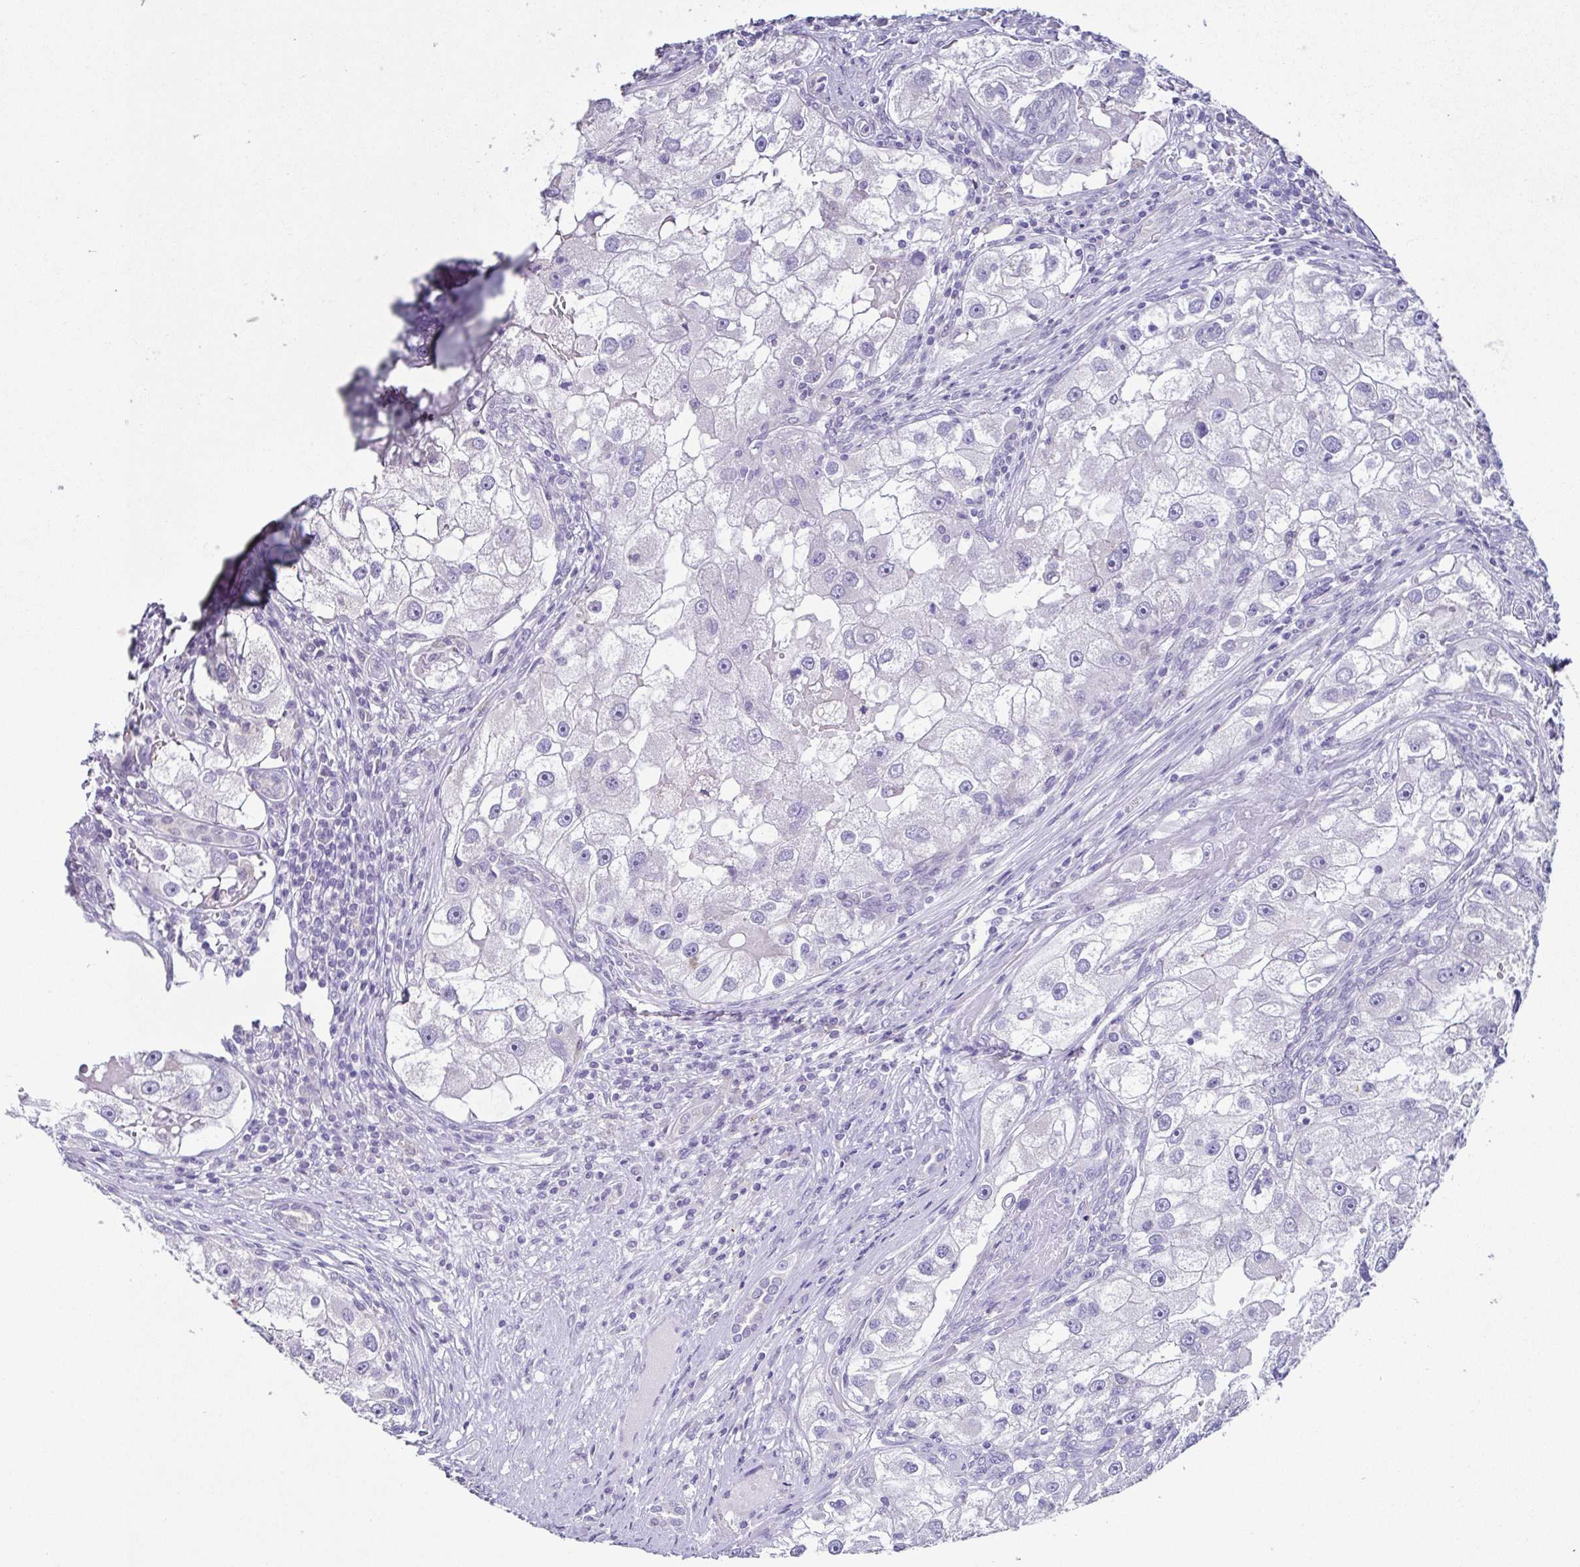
{"staining": {"intensity": "negative", "quantity": "none", "location": "none"}, "tissue": "renal cancer", "cell_type": "Tumor cells", "image_type": "cancer", "snomed": [{"axis": "morphology", "description": "Adenocarcinoma, NOS"}, {"axis": "topography", "description": "Kidney"}], "caption": "DAB (3,3'-diaminobenzidine) immunohistochemical staining of human renal cancer (adenocarcinoma) displays no significant staining in tumor cells. (Stains: DAB immunohistochemistry with hematoxylin counter stain, Microscopy: brightfield microscopy at high magnification).", "gene": "RDH11", "patient": {"sex": "male", "age": 63}}